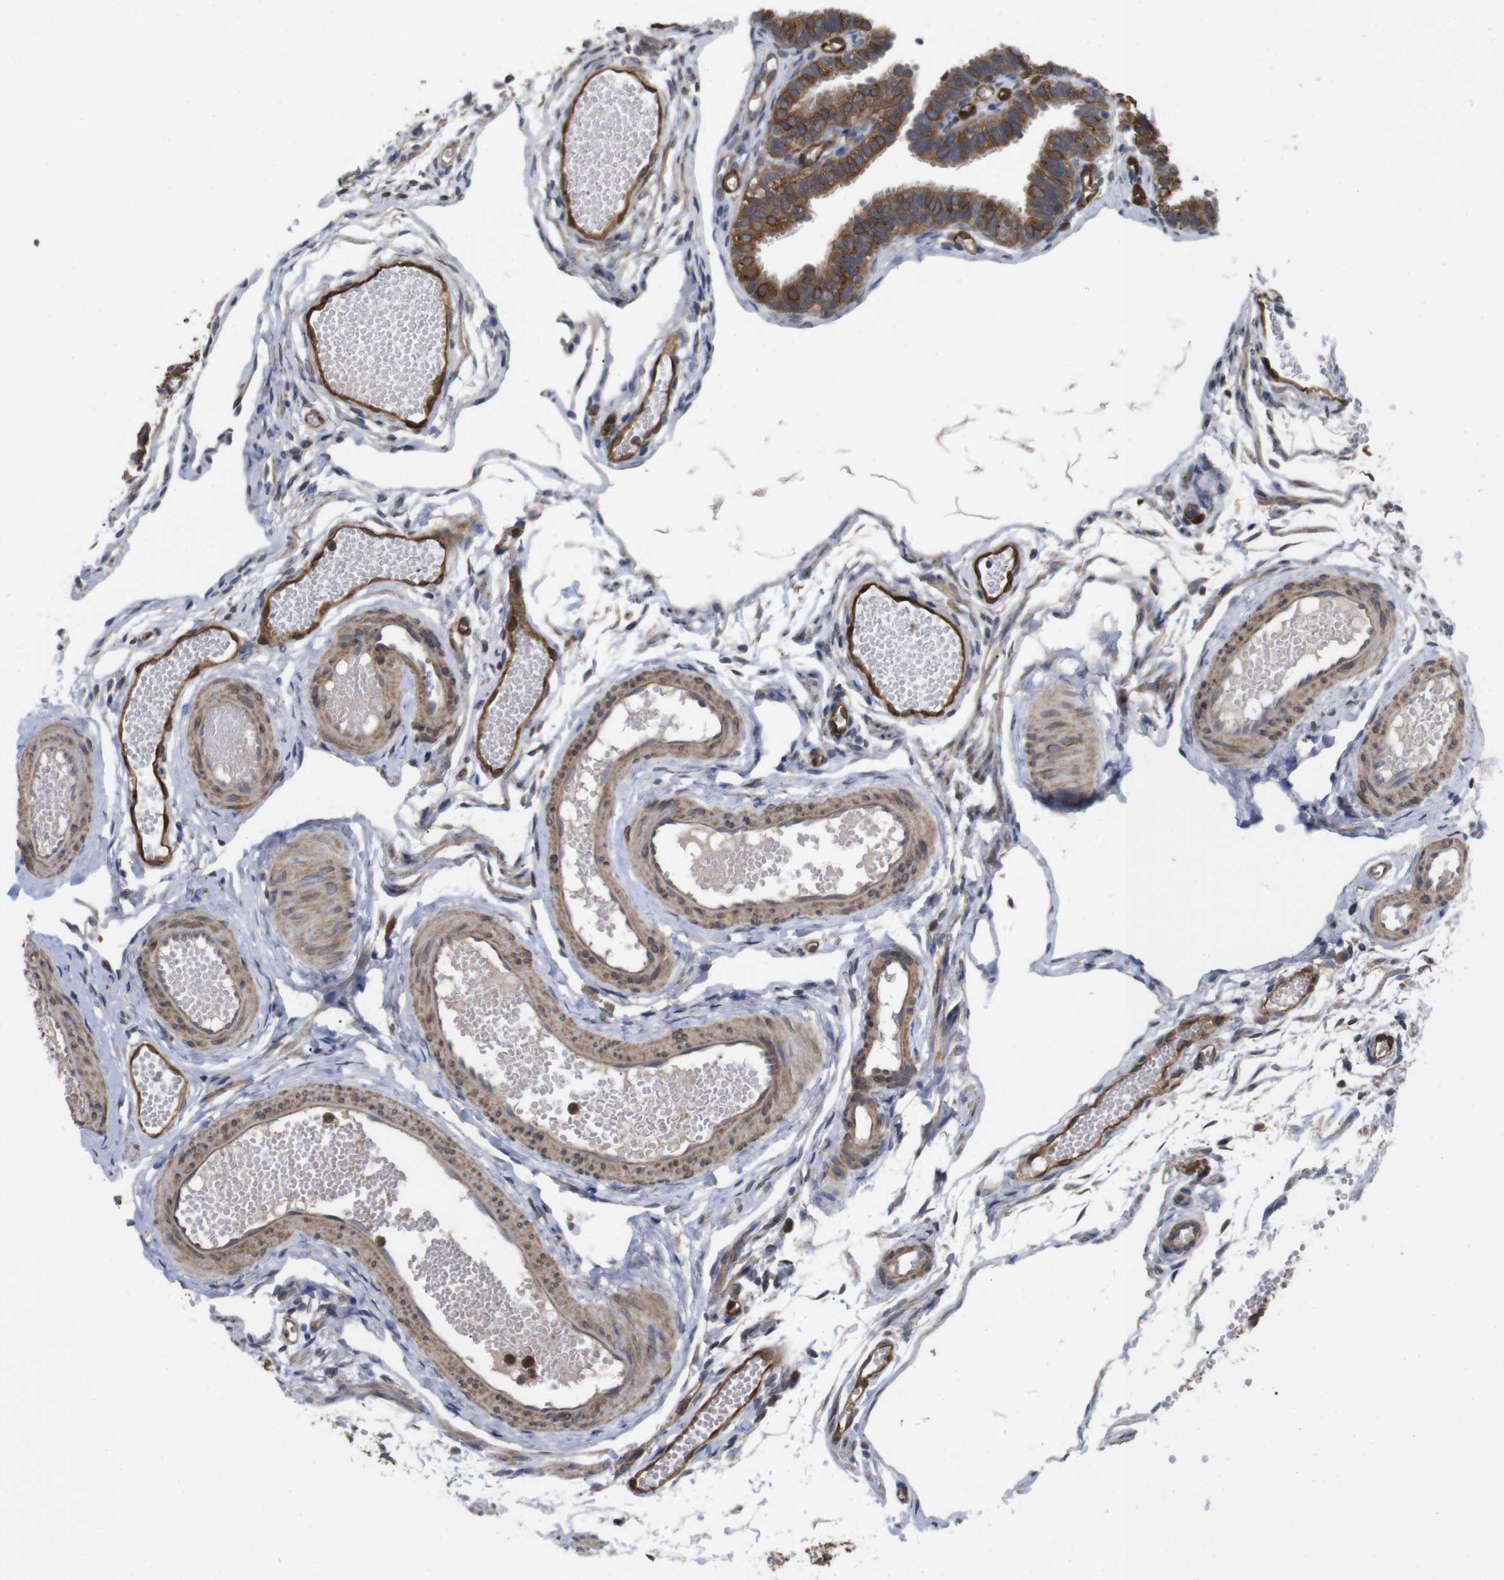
{"staining": {"intensity": "moderate", "quantity": ">75%", "location": "cytoplasmic/membranous"}, "tissue": "fallopian tube", "cell_type": "Glandular cells", "image_type": "normal", "snomed": [{"axis": "morphology", "description": "Normal tissue, NOS"}, {"axis": "topography", "description": "Fallopian tube"}, {"axis": "topography", "description": "Placenta"}], "caption": "Immunohistochemistry (IHC) photomicrograph of normal fallopian tube: fallopian tube stained using immunohistochemistry demonstrates medium levels of moderate protein expression localized specifically in the cytoplasmic/membranous of glandular cells, appearing as a cytoplasmic/membranous brown color.", "gene": "TIAM1", "patient": {"sex": "female", "age": 34}}